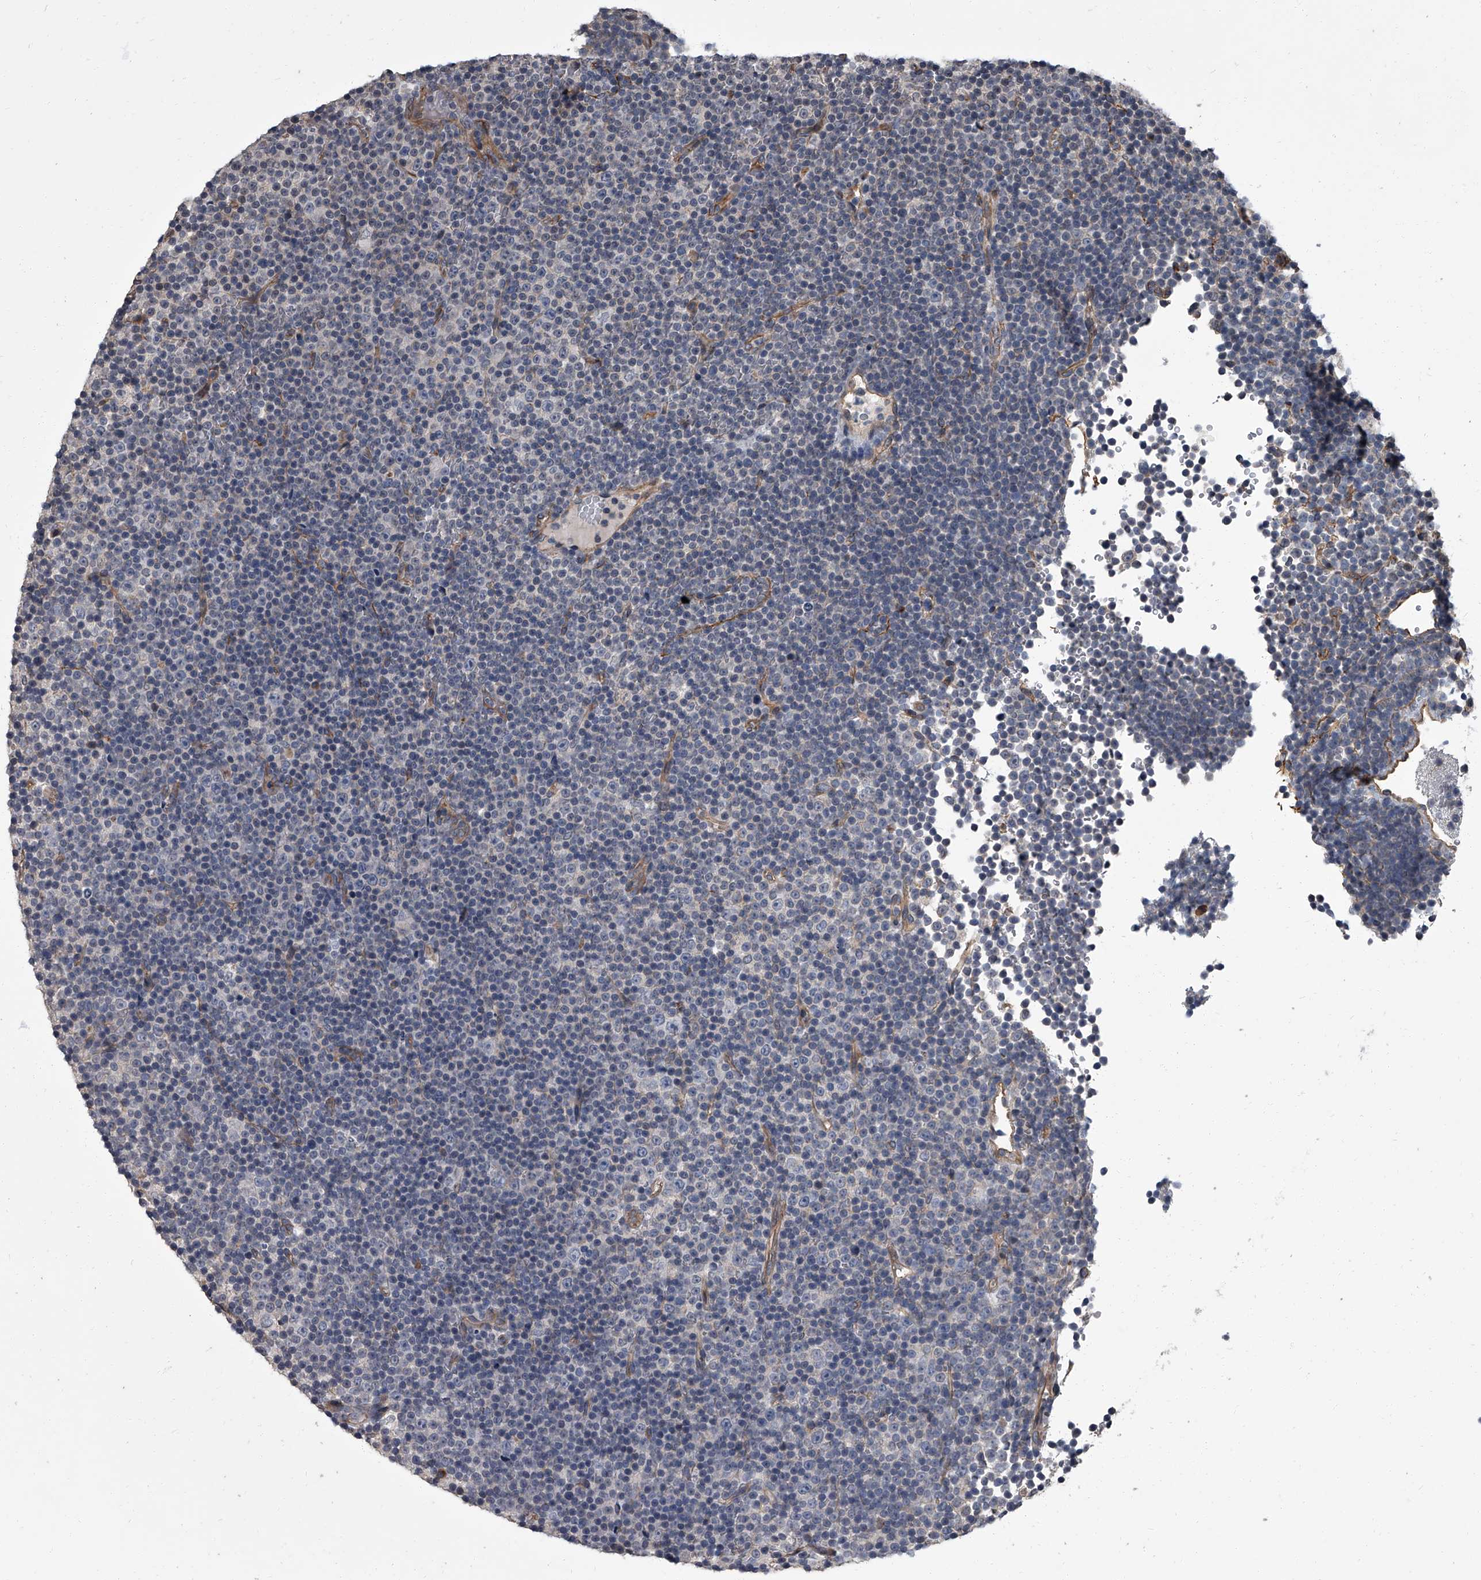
{"staining": {"intensity": "negative", "quantity": "none", "location": "none"}, "tissue": "lymphoma", "cell_type": "Tumor cells", "image_type": "cancer", "snomed": [{"axis": "morphology", "description": "Malignant lymphoma, non-Hodgkin's type, Low grade"}, {"axis": "topography", "description": "Lymph node"}], "caption": "Immunohistochemistry (IHC) photomicrograph of low-grade malignant lymphoma, non-Hodgkin's type stained for a protein (brown), which demonstrates no positivity in tumor cells.", "gene": "SIRT4", "patient": {"sex": "female", "age": 67}}